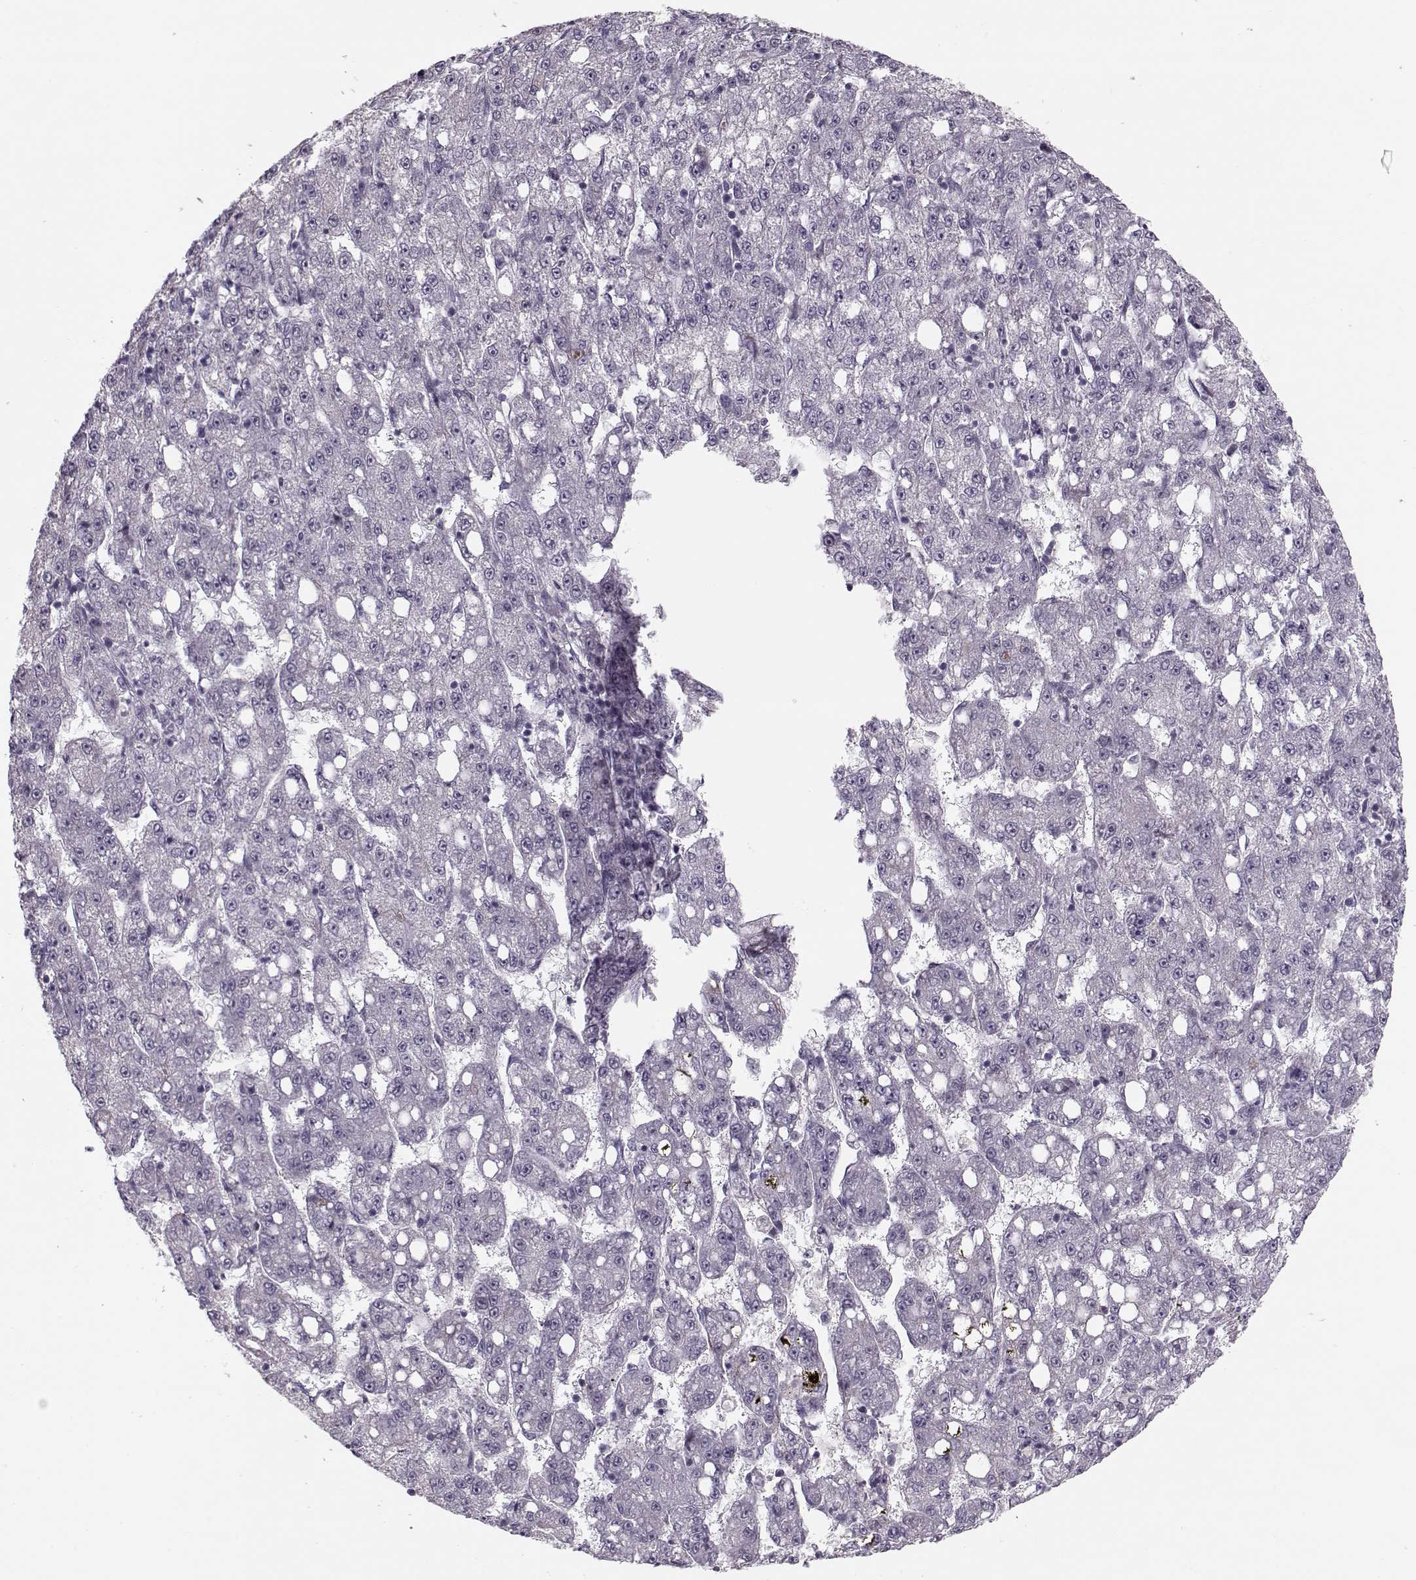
{"staining": {"intensity": "negative", "quantity": "none", "location": "none"}, "tissue": "liver cancer", "cell_type": "Tumor cells", "image_type": "cancer", "snomed": [{"axis": "morphology", "description": "Carcinoma, Hepatocellular, NOS"}, {"axis": "topography", "description": "Liver"}], "caption": "Immunohistochemical staining of hepatocellular carcinoma (liver) displays no significant staining in tumor cells.", "gene": "DNAI3", "patient": {"sex": "female", "age": 65}}